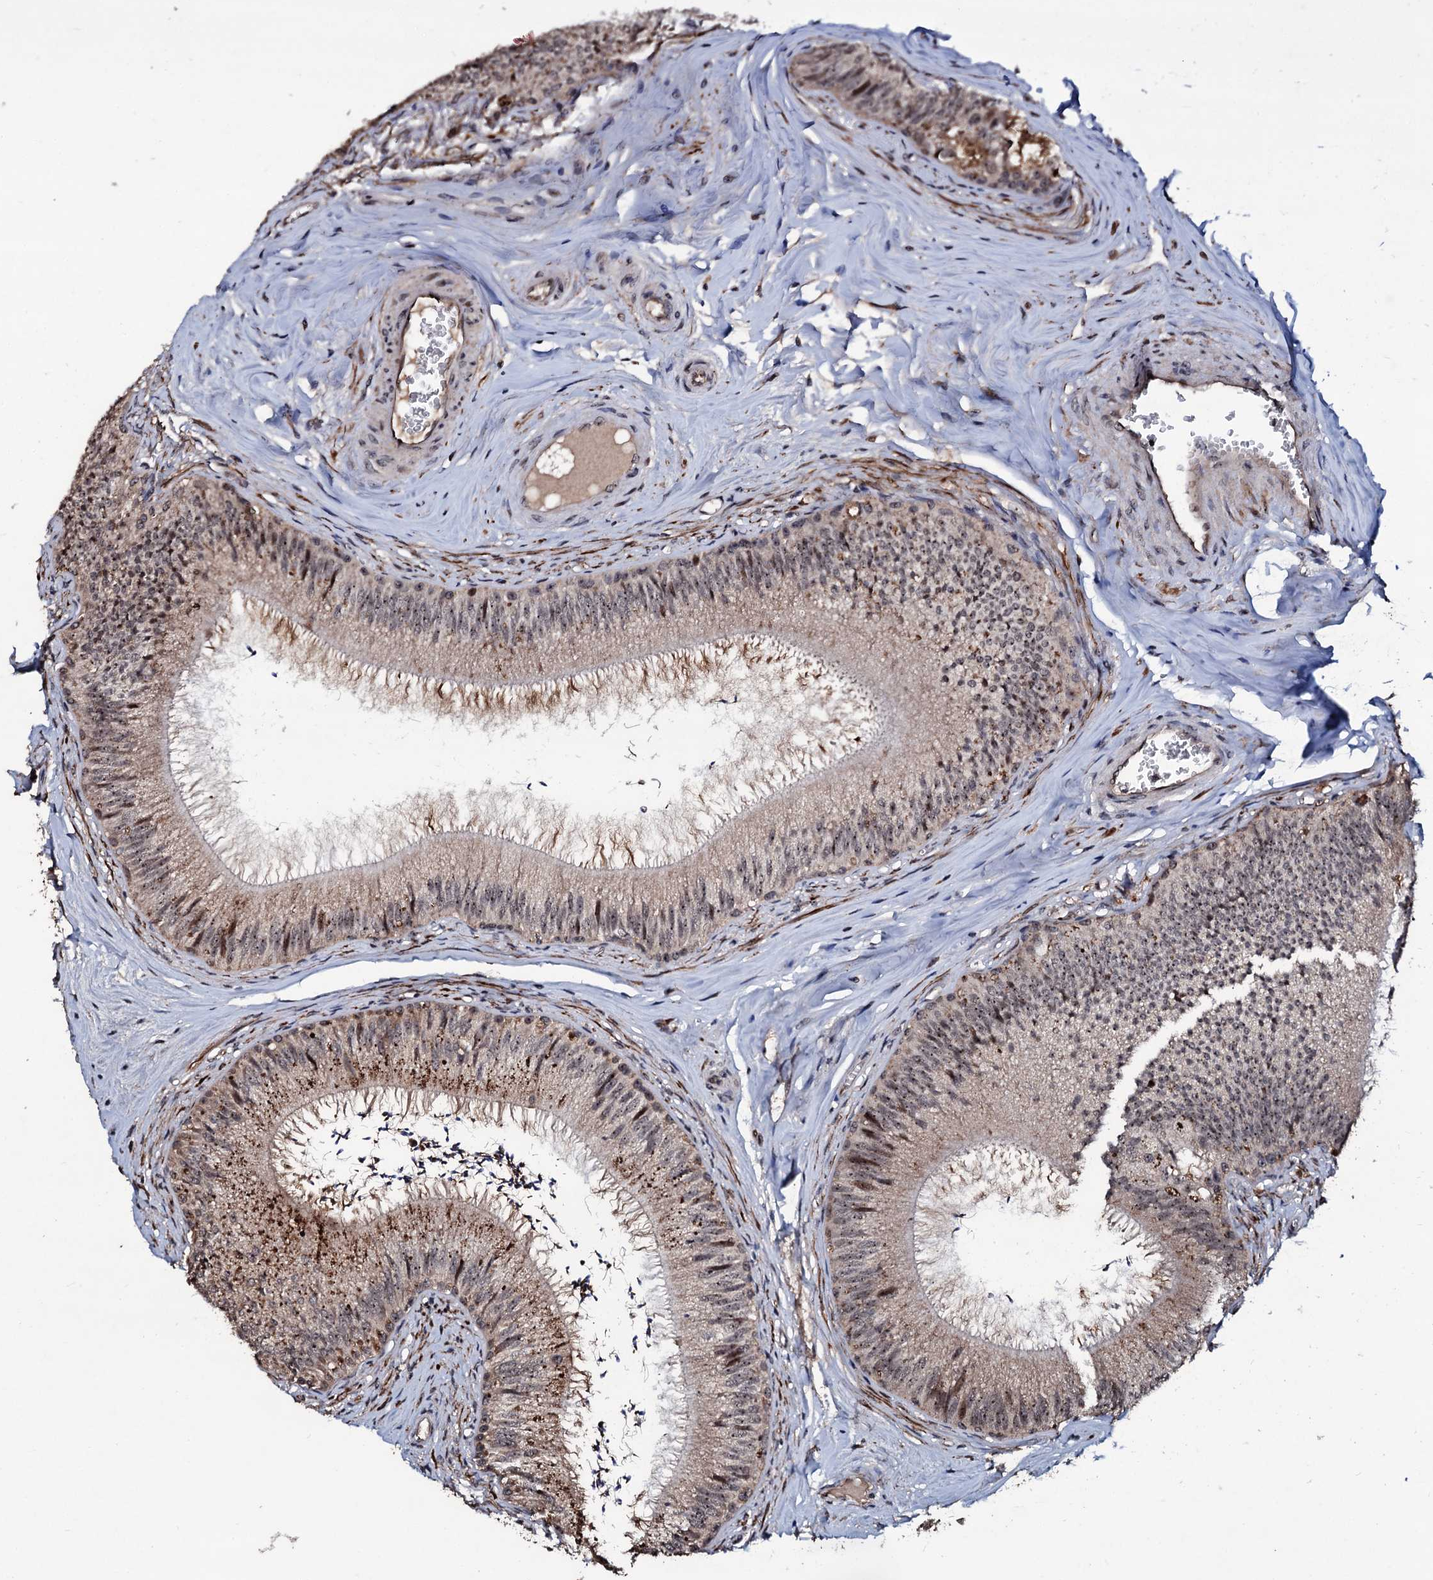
{"staining": {"intensity": "strong", "quantity": "25%-75%", "location": "cytoplasmic/membranous,nuclear"}, "tissue": "epididymis", "cell_type": "Glandular cells", "image_type": "normal", "snomed": [{"axis": "morphology", "description": "Normal tissue, NOS"}, {"axis": "topography", "description": "Epididymis"}], "caption": "DAB (3,3'-diaminobenzidine) immunohistochemical staining of unremarkable epididymis exhibits strong cytoplasmic/membranous,nuclear protein expression in about 25%-75% of glandular cells.", "gene": "SUPT7L", "patient": {"sex": "male", "age": 46}}